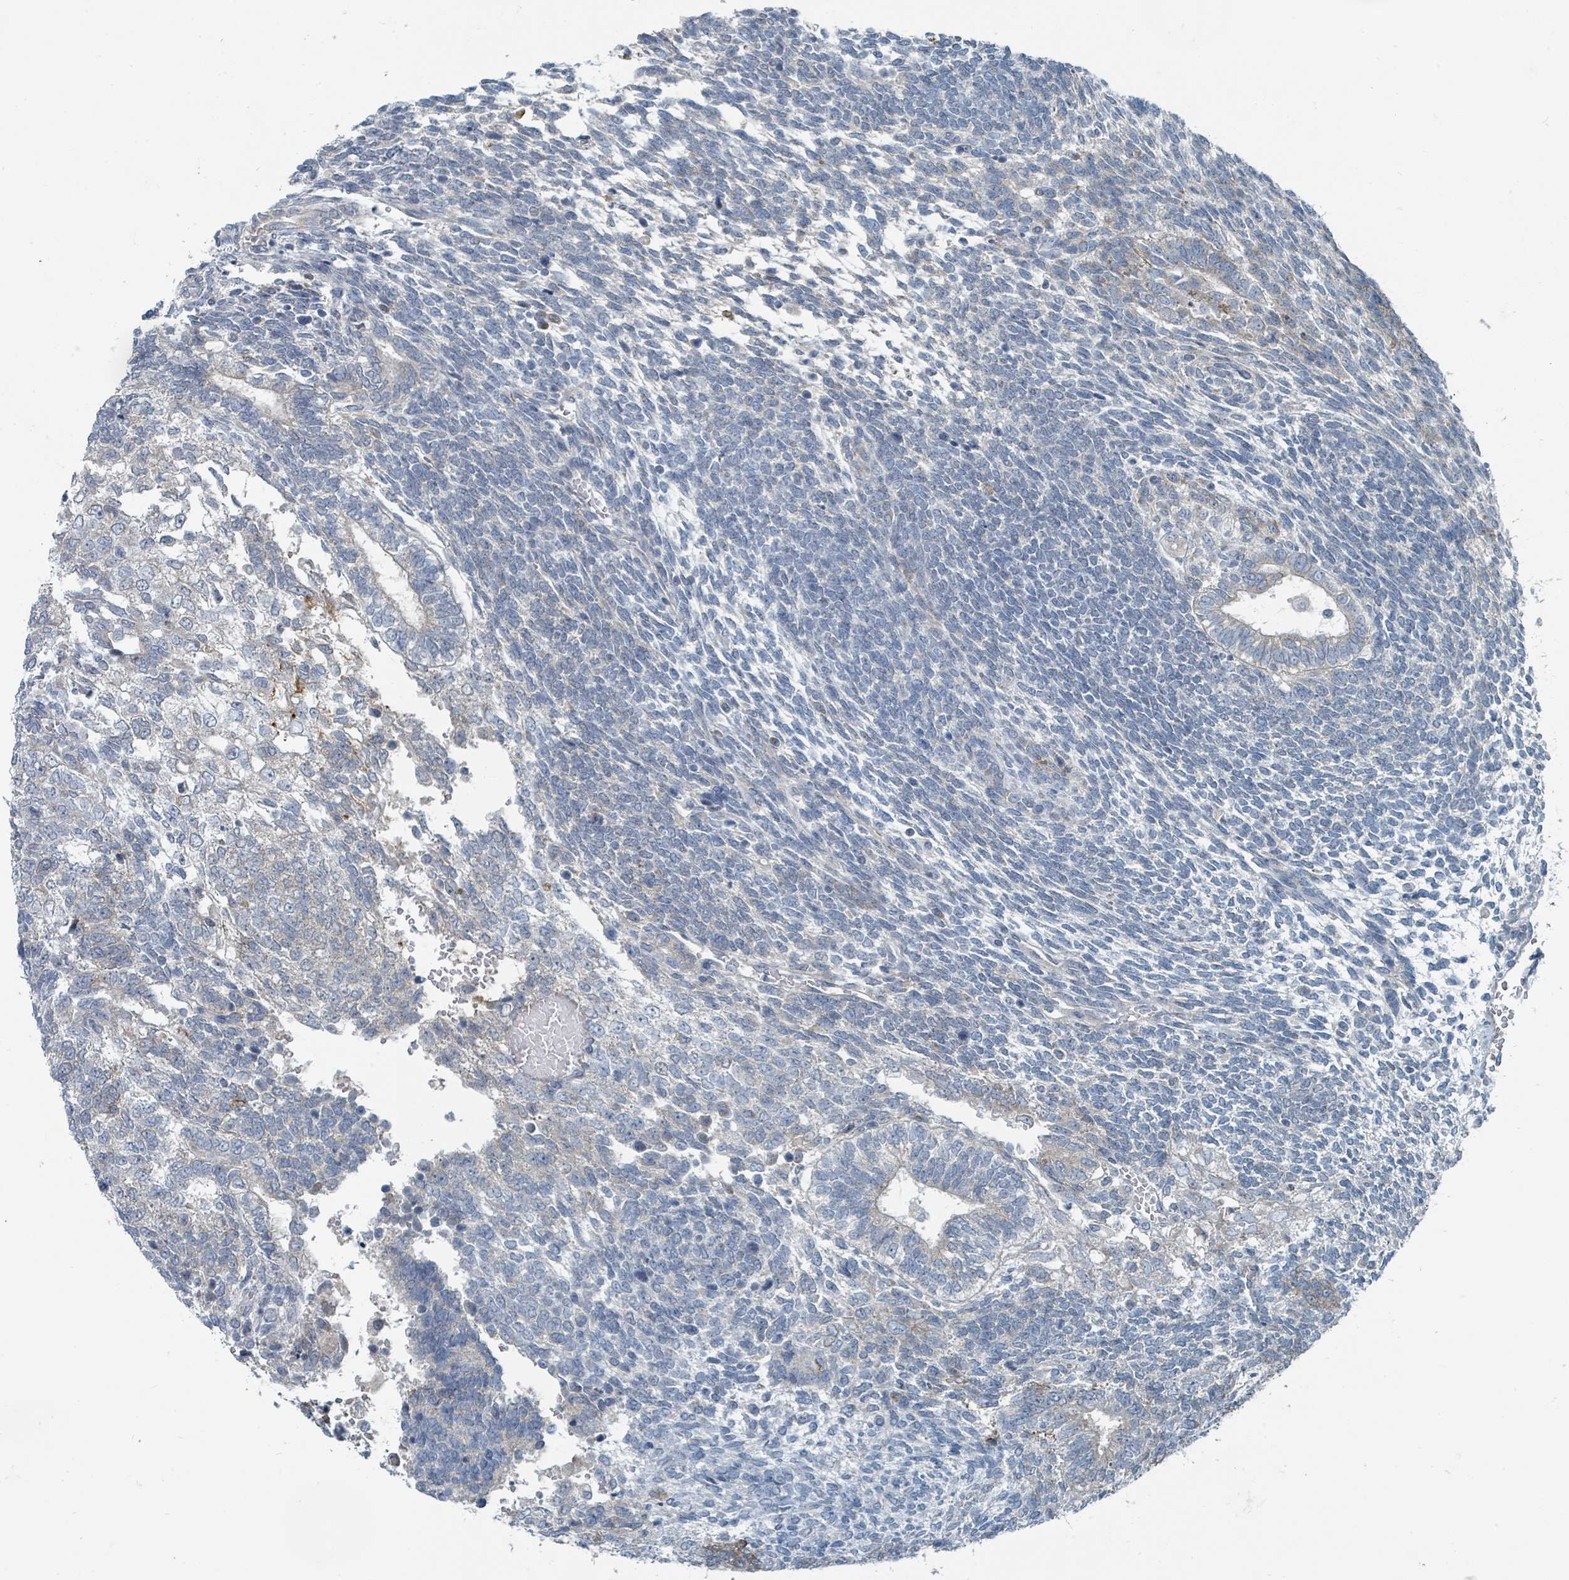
{"staining": {"intensity": "moderate", "quantity": "<25%", "location": "cytoplasmic/membranous"}, "tissue": "testis cancer", "cell_type": "Tumor cells", "image_type": "cancer", "snomed": [{"axis": "morphology", "description": "Carcinoma, Embryonal, NOS"}, {"axis": "topography", "description": "Testis"}], "caption": "Testis embryonal carcinoma stained with IHC displays moderate cytoplasmic/membranous staining in about <25% of tumor cells.", "gene": "RASA4", "patient": {"sex": "male", "age": 23}}